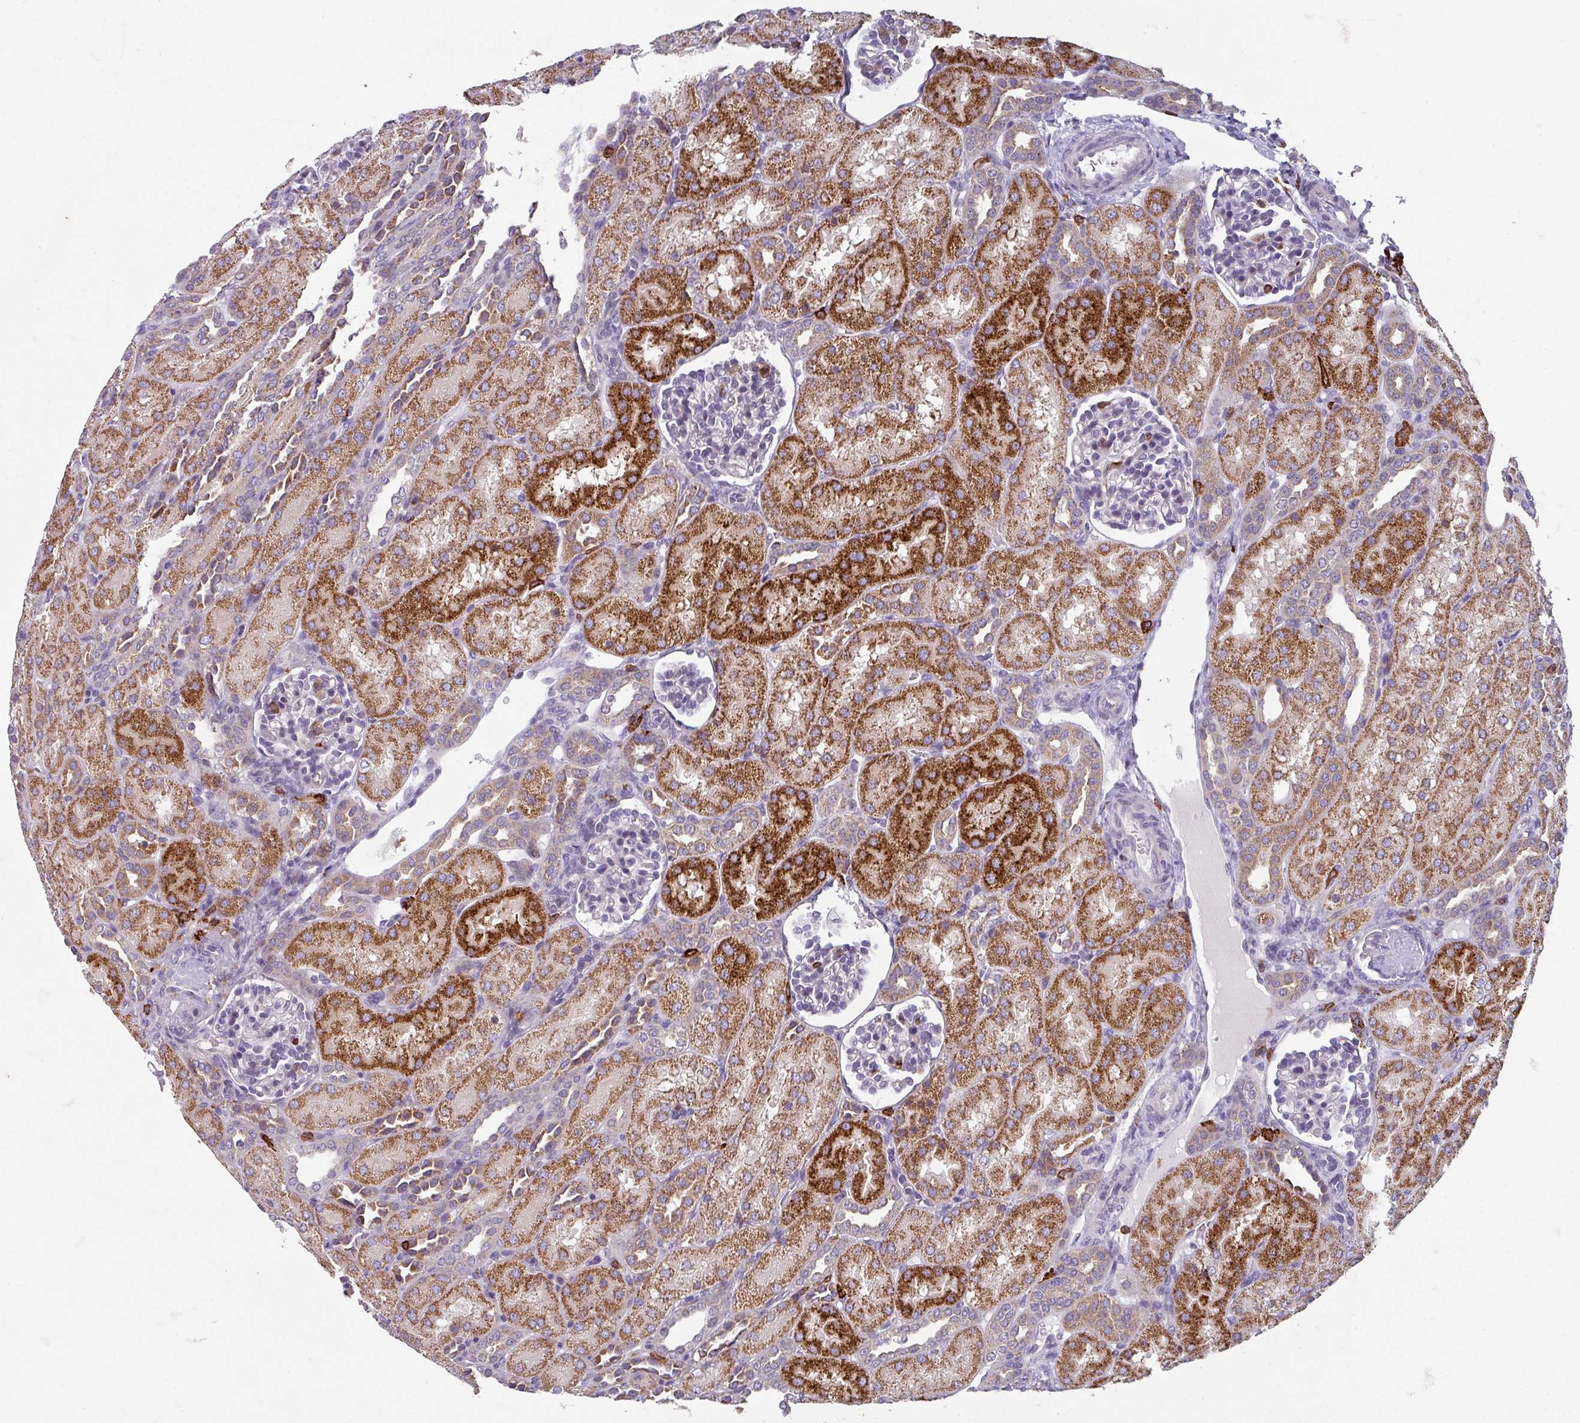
{"staining": {"intensity": "negative", "quantity": "none", "location": "none"}, "tissue": "kidney", "cell_type": "Cells in glomeruli", "image_type": "normal", "snomed": [{"axis": "morphology", "description": "Normal tissue, NOS"}, {"axis": "topography", "description": "Kidney"}], "caption": "Kidney stained for a protein using immunohistochemistry (IHC) exhibits no expression cells in glomeruli.", "gene": "NEDD9", "patient": {"sex": "male", "age": 1}}